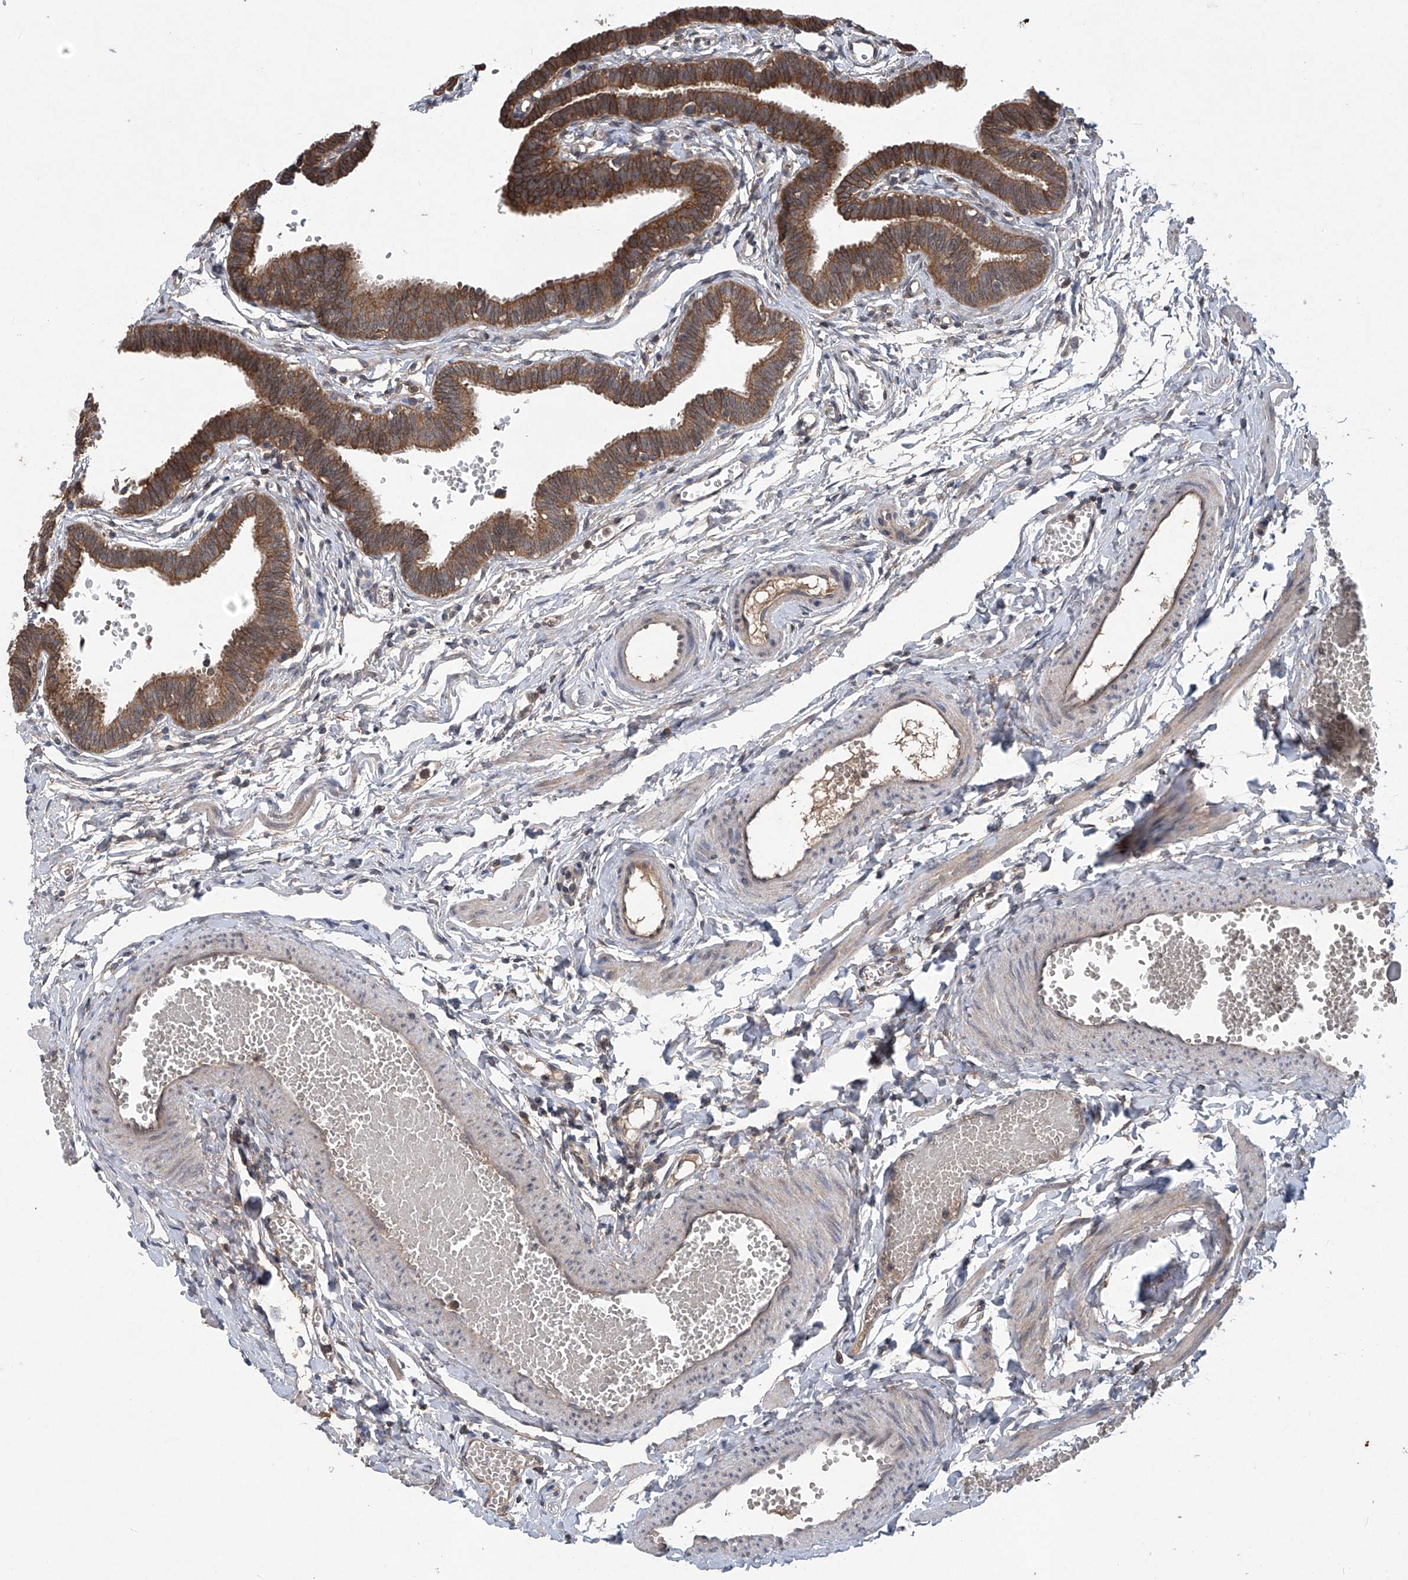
{"staining": {"intensity": "moderate", "quantity": ">75%", "location": "cytoplasmic/membranous"}, "tissue": "fallopian tube", "cell_type": "Glandular cells", "image_type": "normal", "snomed": [{"axis": "morphology", "description": "Normal tissue, NOS"}, {"axis": "topography", "description": "Fallopian tube"}, {"axis": "topography", "description": "Ovary"}], "caption": "The image reveals immunohistochemical staining of normal fallopian tube. There is moderate cytoplasmic/membranous positivity is appreciated in about >75% of glandular cells. (DAB (3,3'-diaminobenzidine) = brown stain, brightfield microscopy at high magnification).", "gene": "SUMF2", "patient": {"sex": "female", "age": 23}}